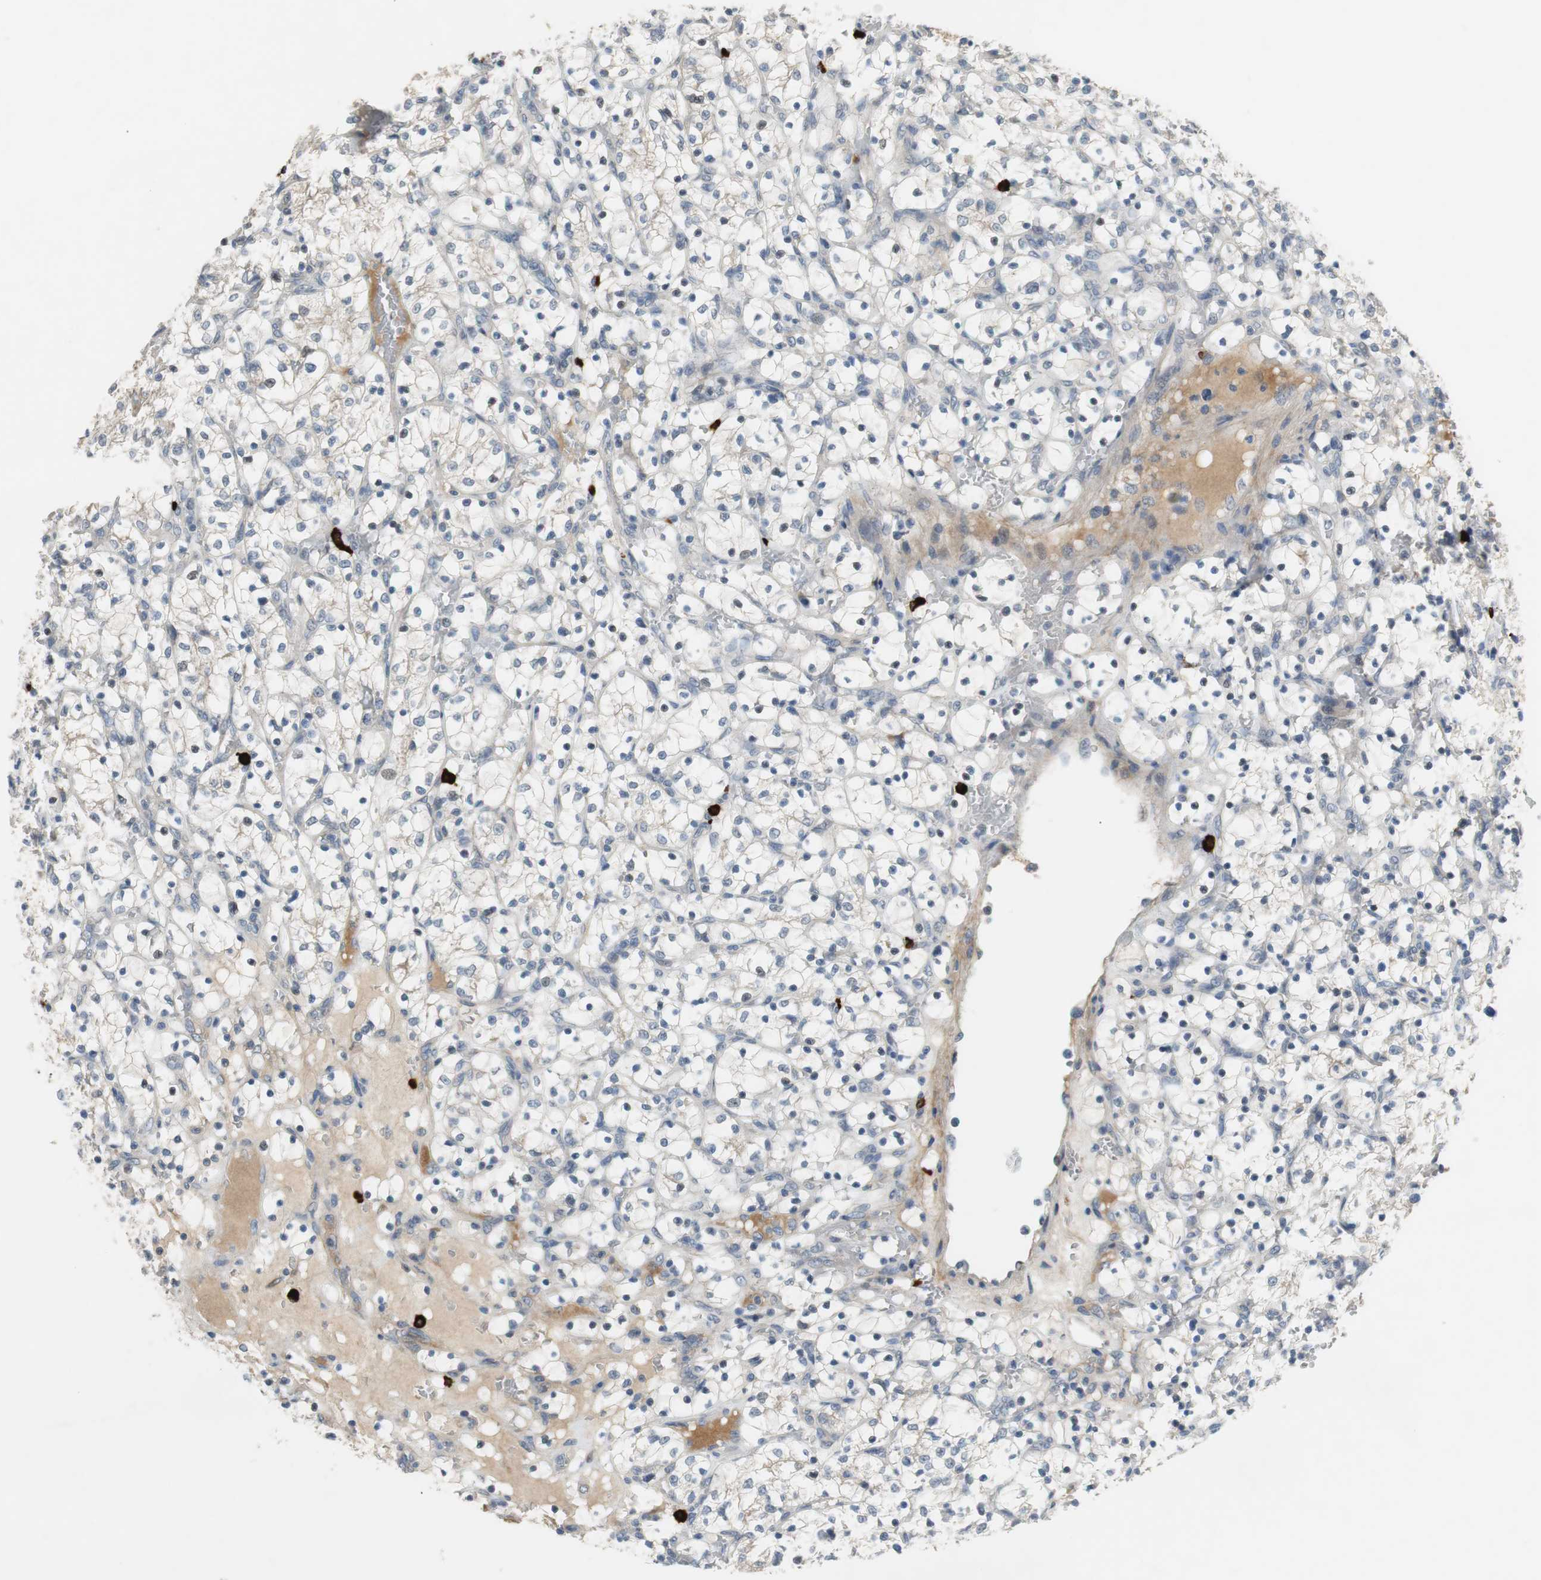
{"staining": {"intensity": "negative", "quantity": "none", "location": "none"}, "tissue": "renal cancer", "cell_type": "Tumor cells", "image_type": "cancer", "snomed": [{"axis": "morphology", "description": "Adenocarcinoma, NOS"}, {"axis": "topography", "description": "Kidney"}], "caption": "An immunohistochemistry micrograph of renal cancer (adenocarcinoma) is shown. There is no staining in tumor cells of renal cancer (adenocarcinoma).", "gene": "COL12A1", "patient": {"sex": "female", "age": 69}}